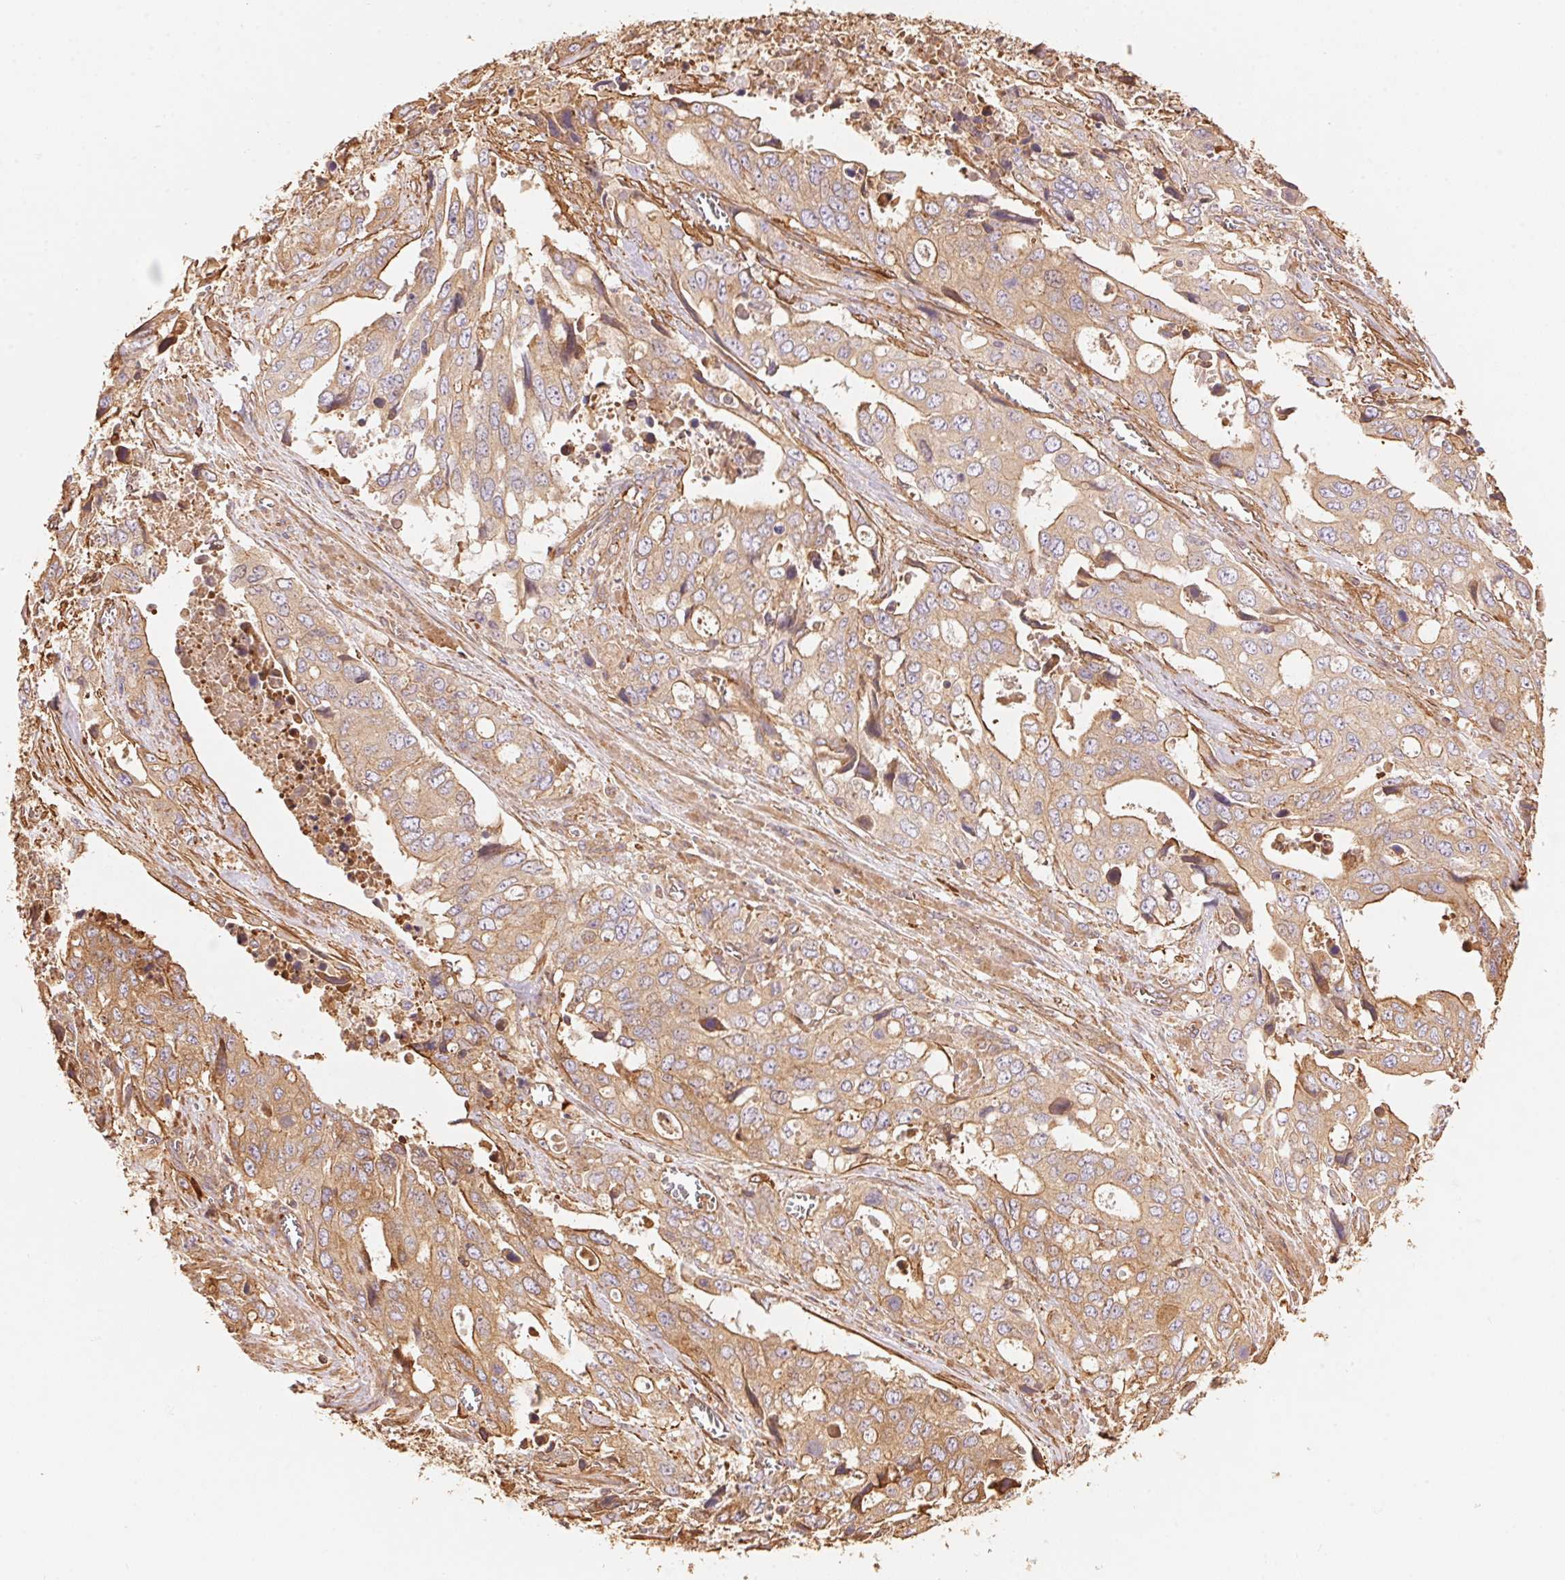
{"staining": {"intensity": "weak", "quantity": "25%-75%", "location": "cytoplasmic/membranous"}, "tissue": "stomach cancer", "cell_type": "Tumor cells", "image_type": "cancer", "snomed": [{"axis": "morphology", "description": "Adenocarcinoma, NOS"}, {"axis": "topography", "description": "Stomach, upper"}], "caption": "Immunohistochemistry micrograph of human stomach cancer stained for a protein (brown), which exhibits low levels of weak cytoplasmic/membranous expression in about 25%-75% of tumor cells.", "gene": "FRAS1", "patient": {"sex": "male", "age": 74}}